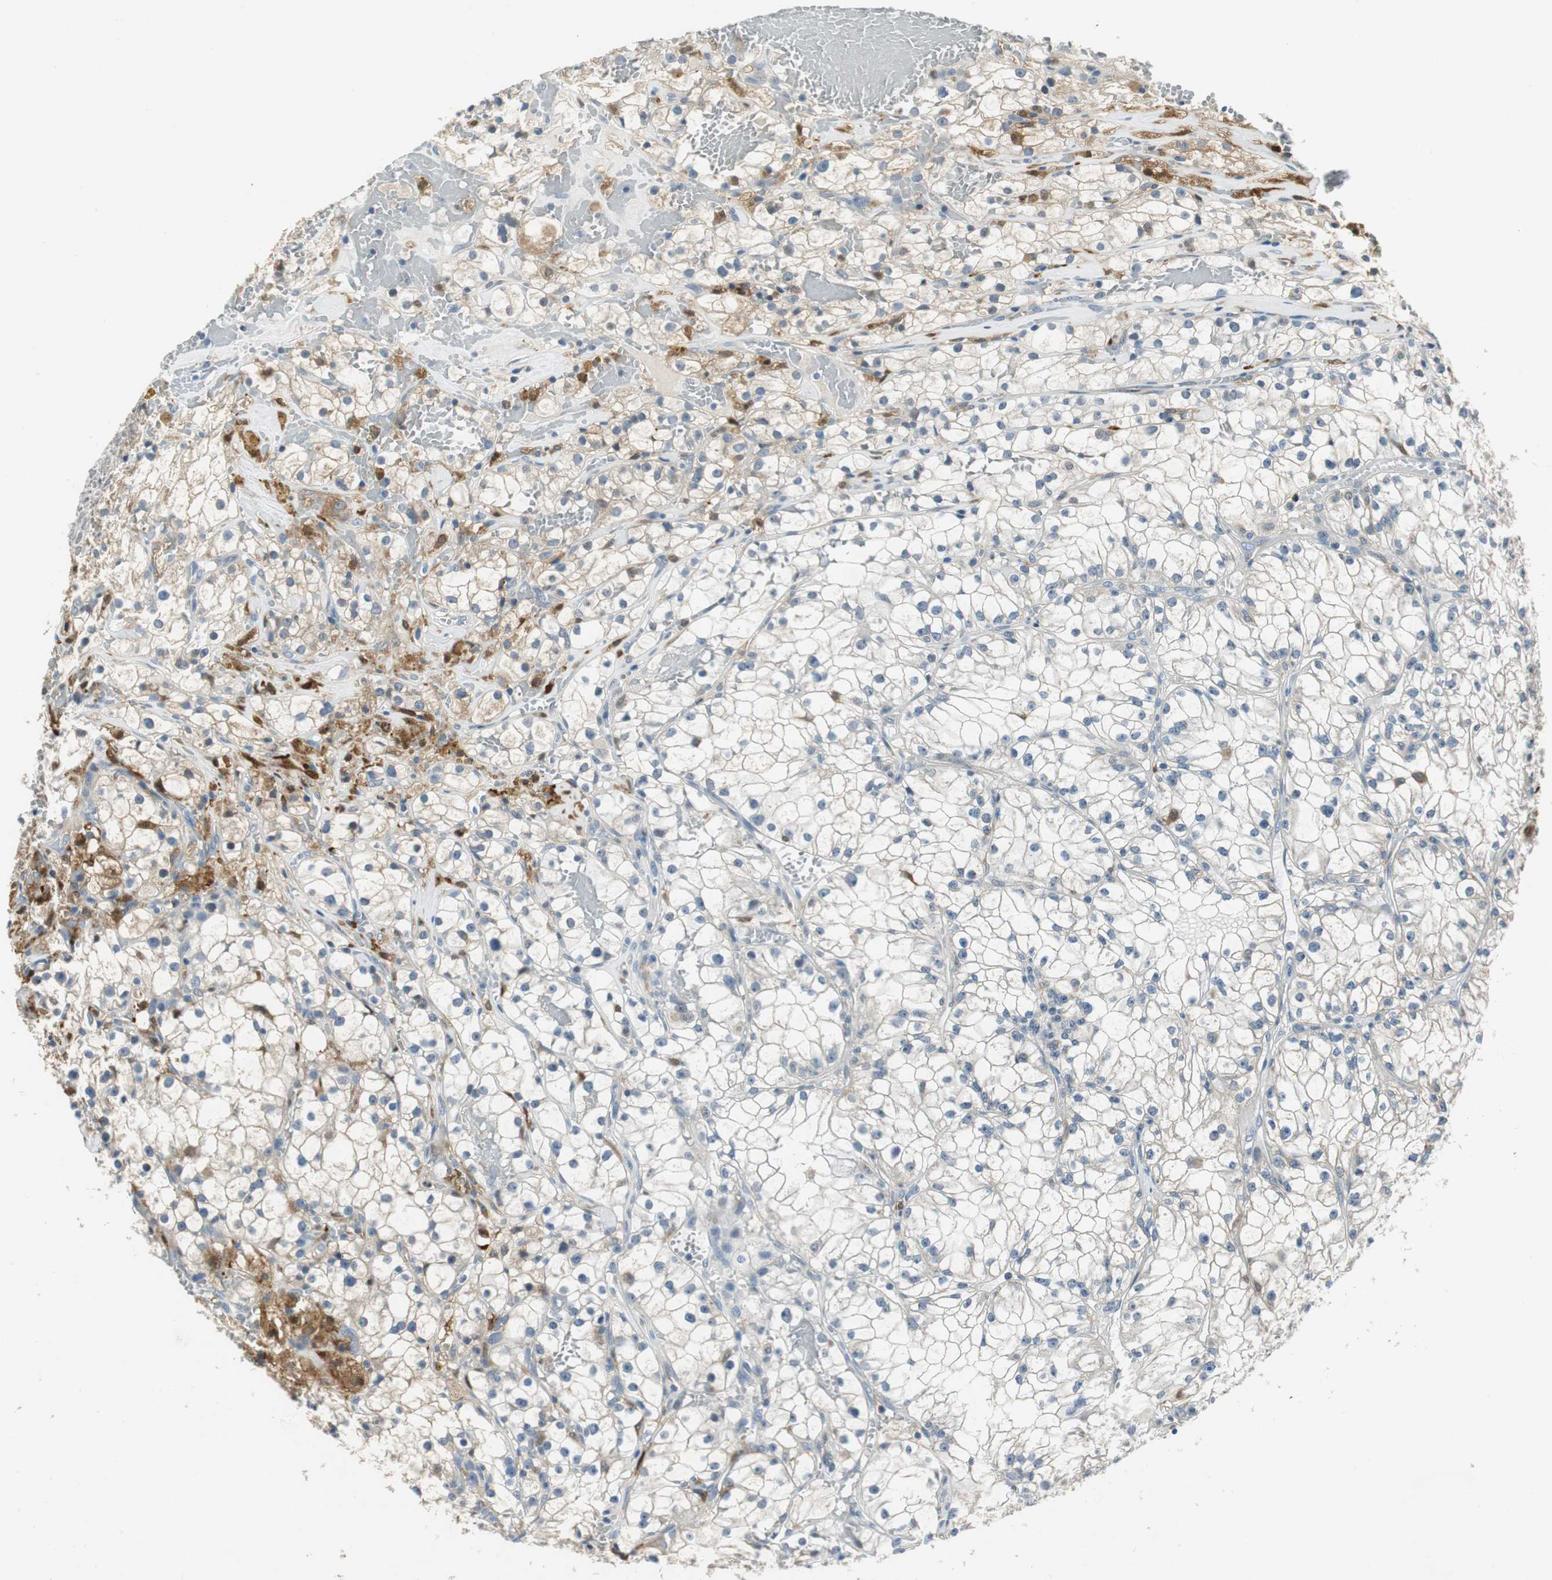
{"staining": {"intensity": "negative", "quantity": "none", "location": "none"}, "tissue": "renal cancer", "cell_type": "Tumor cells", "image_type": "cancer", "snomed": [{"axis": "morphology", "description": "Adenocarcinoma, NOS"}, {"axis": "topography", "description": "Kidney"}], "caption": "Immunohistochemistry micrograph of neoplastic tissue: human renal cancer stained with DAB shows no significant protein staining in tumor cells.", "gene": "ME1", "patient": {"sex": "male", "age": 56}}